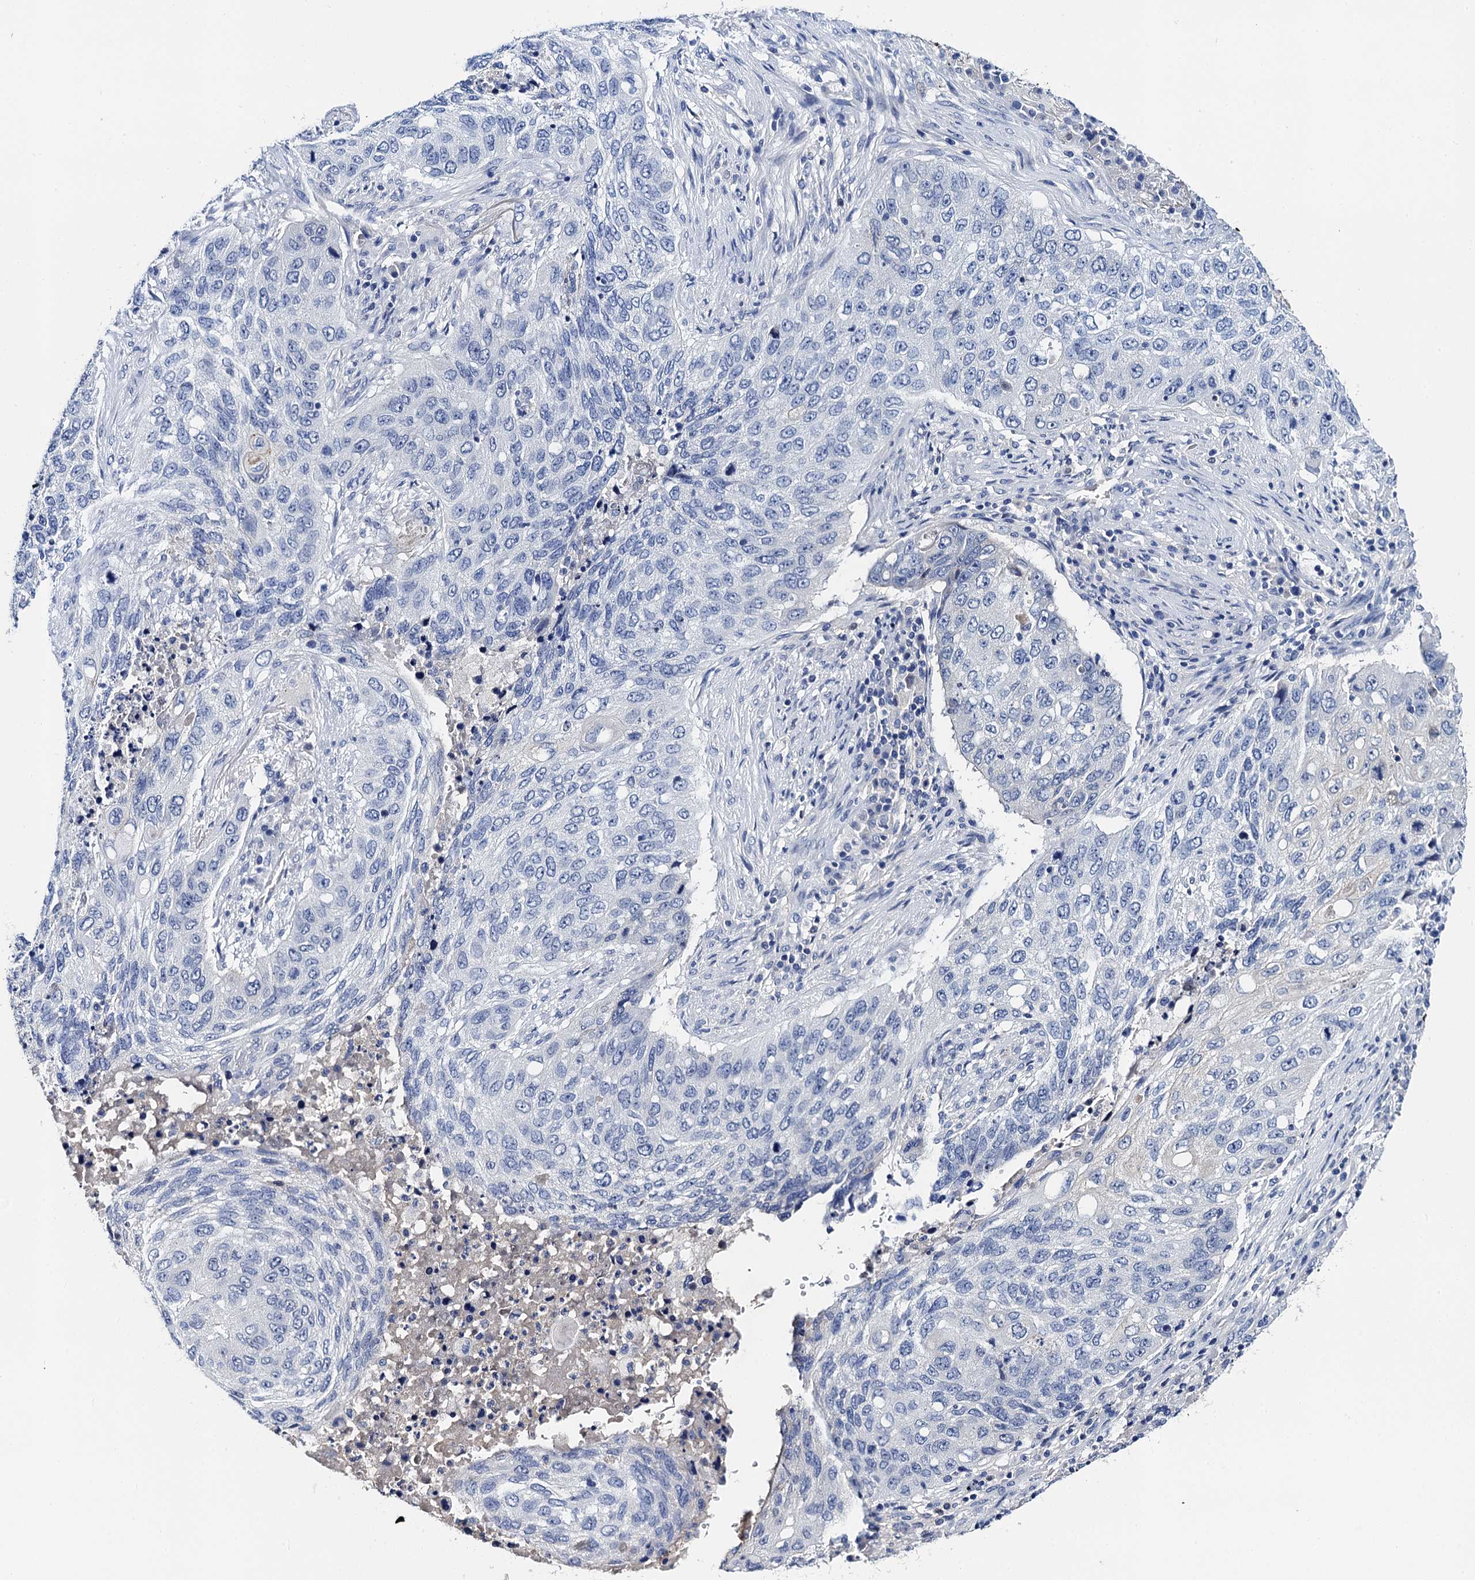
{"staining": {"intensity": "negative", "quantity": "none", "location": "none"}, "tissue": "lung cancer", "cell_type": "Tumor cells", "image_type": "cancer", "snomed": [{"axis": "morphology", "description": "Squamous cell carcinoma, NOS"}, {"axis": "topography", "description": "Lung"}], "caption": "Immunohistochemistry (IHC) micrograph of neoplastic tissue: human lung squamous cell carcinoma stained with DAB (3,3'-diaminobenzidine) shows no significant protein staining in tumor cells. (Immunohistochemistry, brightfield microscopy, high magnification).", "gene": "LYPD3", "patient": {"sex": "female", "age": 63}}